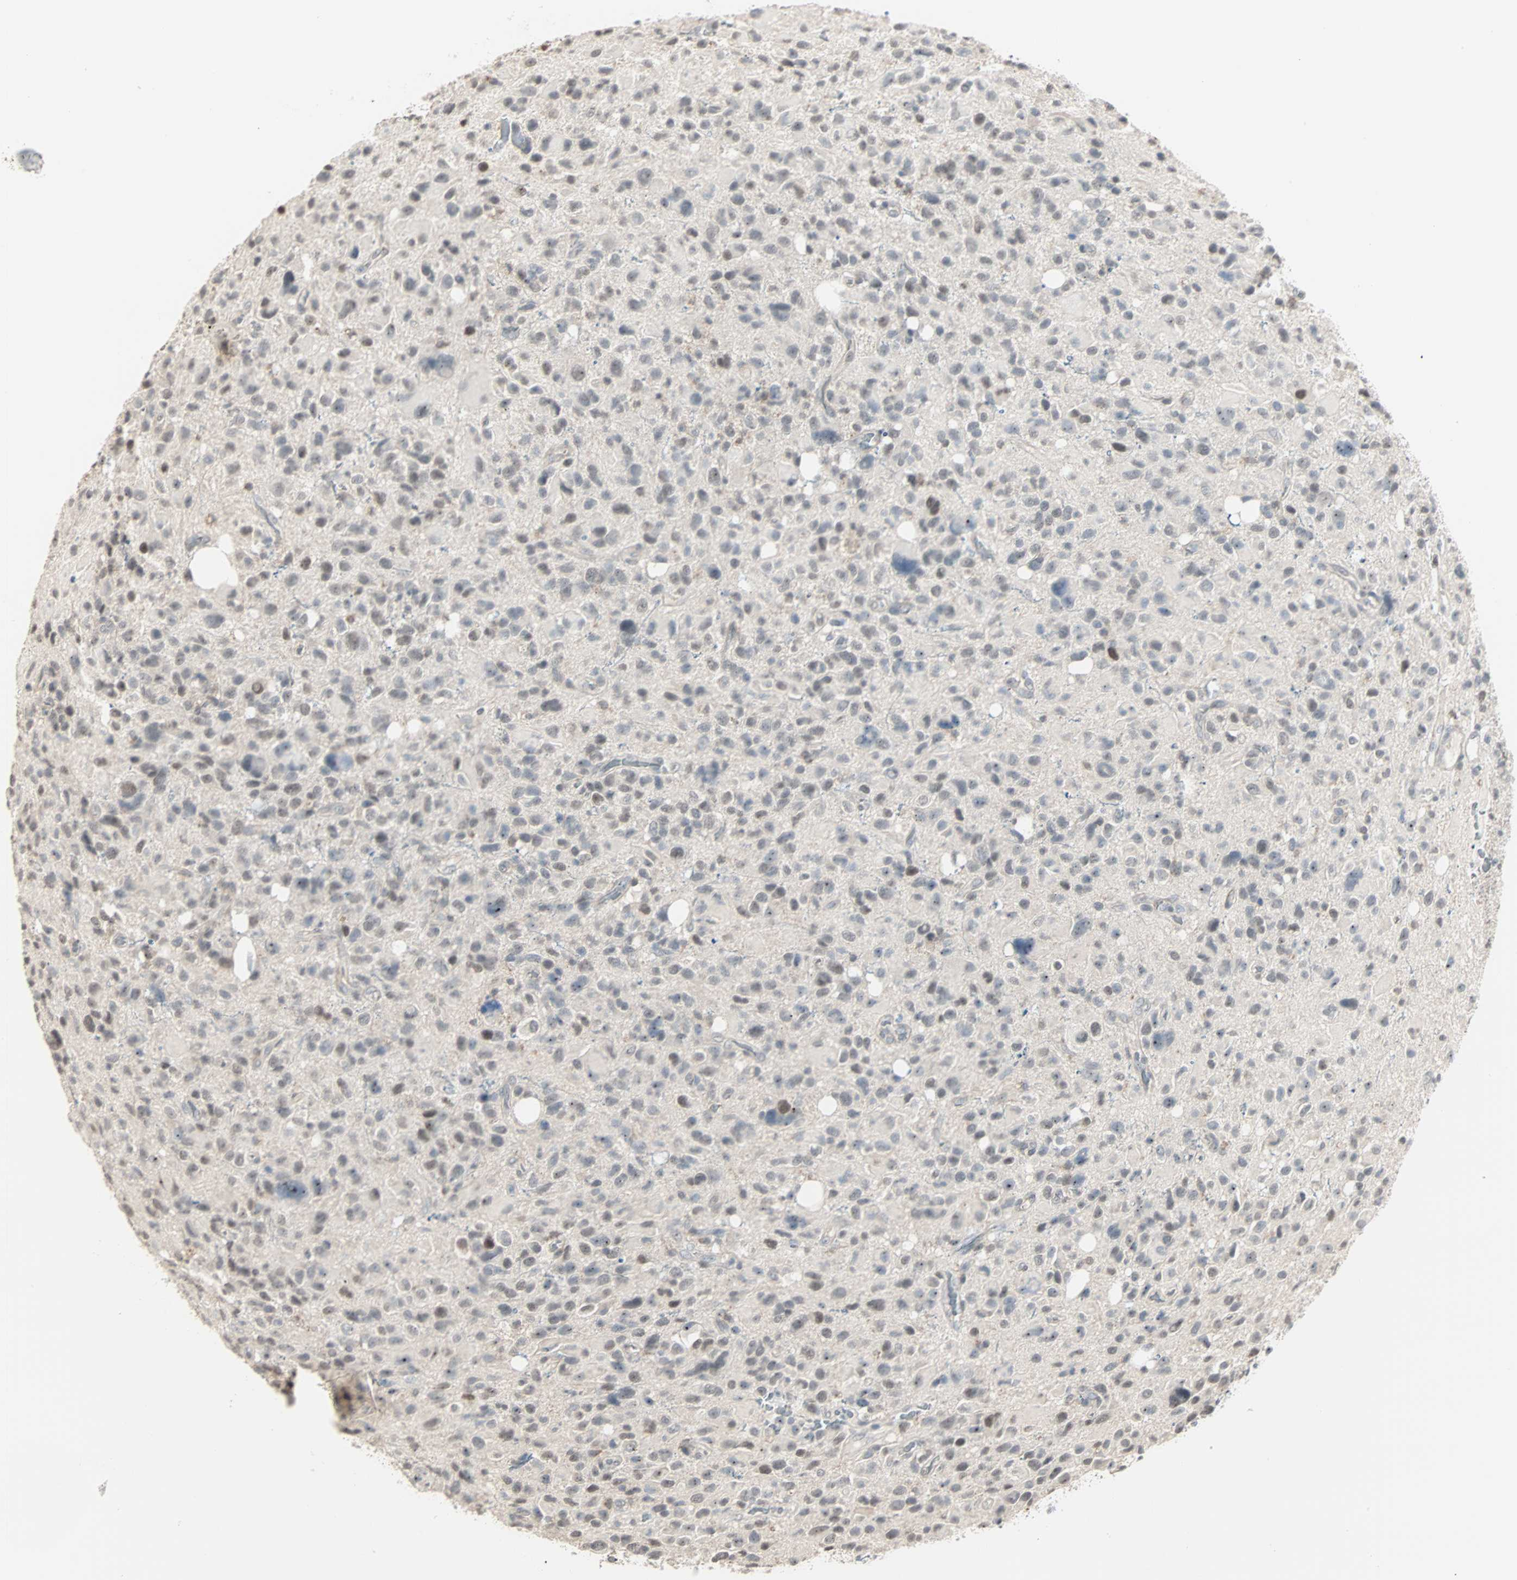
{"staining": {"intensity": "weak", "quantity": "<25%", "location": "cytoplasmic/membranous,nuclear"}, "tissue": "glioma", "cell_type": "Tumor cells", "image_type": "cancer", "snomed": [{"axis": "morphology", "description": "Glioma, malignant, High grade"}, {"axis": "topography", "description": "Brain"}], "caption": "High power microscopy micrograph of an immunohistochemistry histopathology image of high-grade glioma (malignant), revealing no significant positivity in tumor cells.", "gene": "KDM4A", "patient": {"sex": "male", "age": 48}}